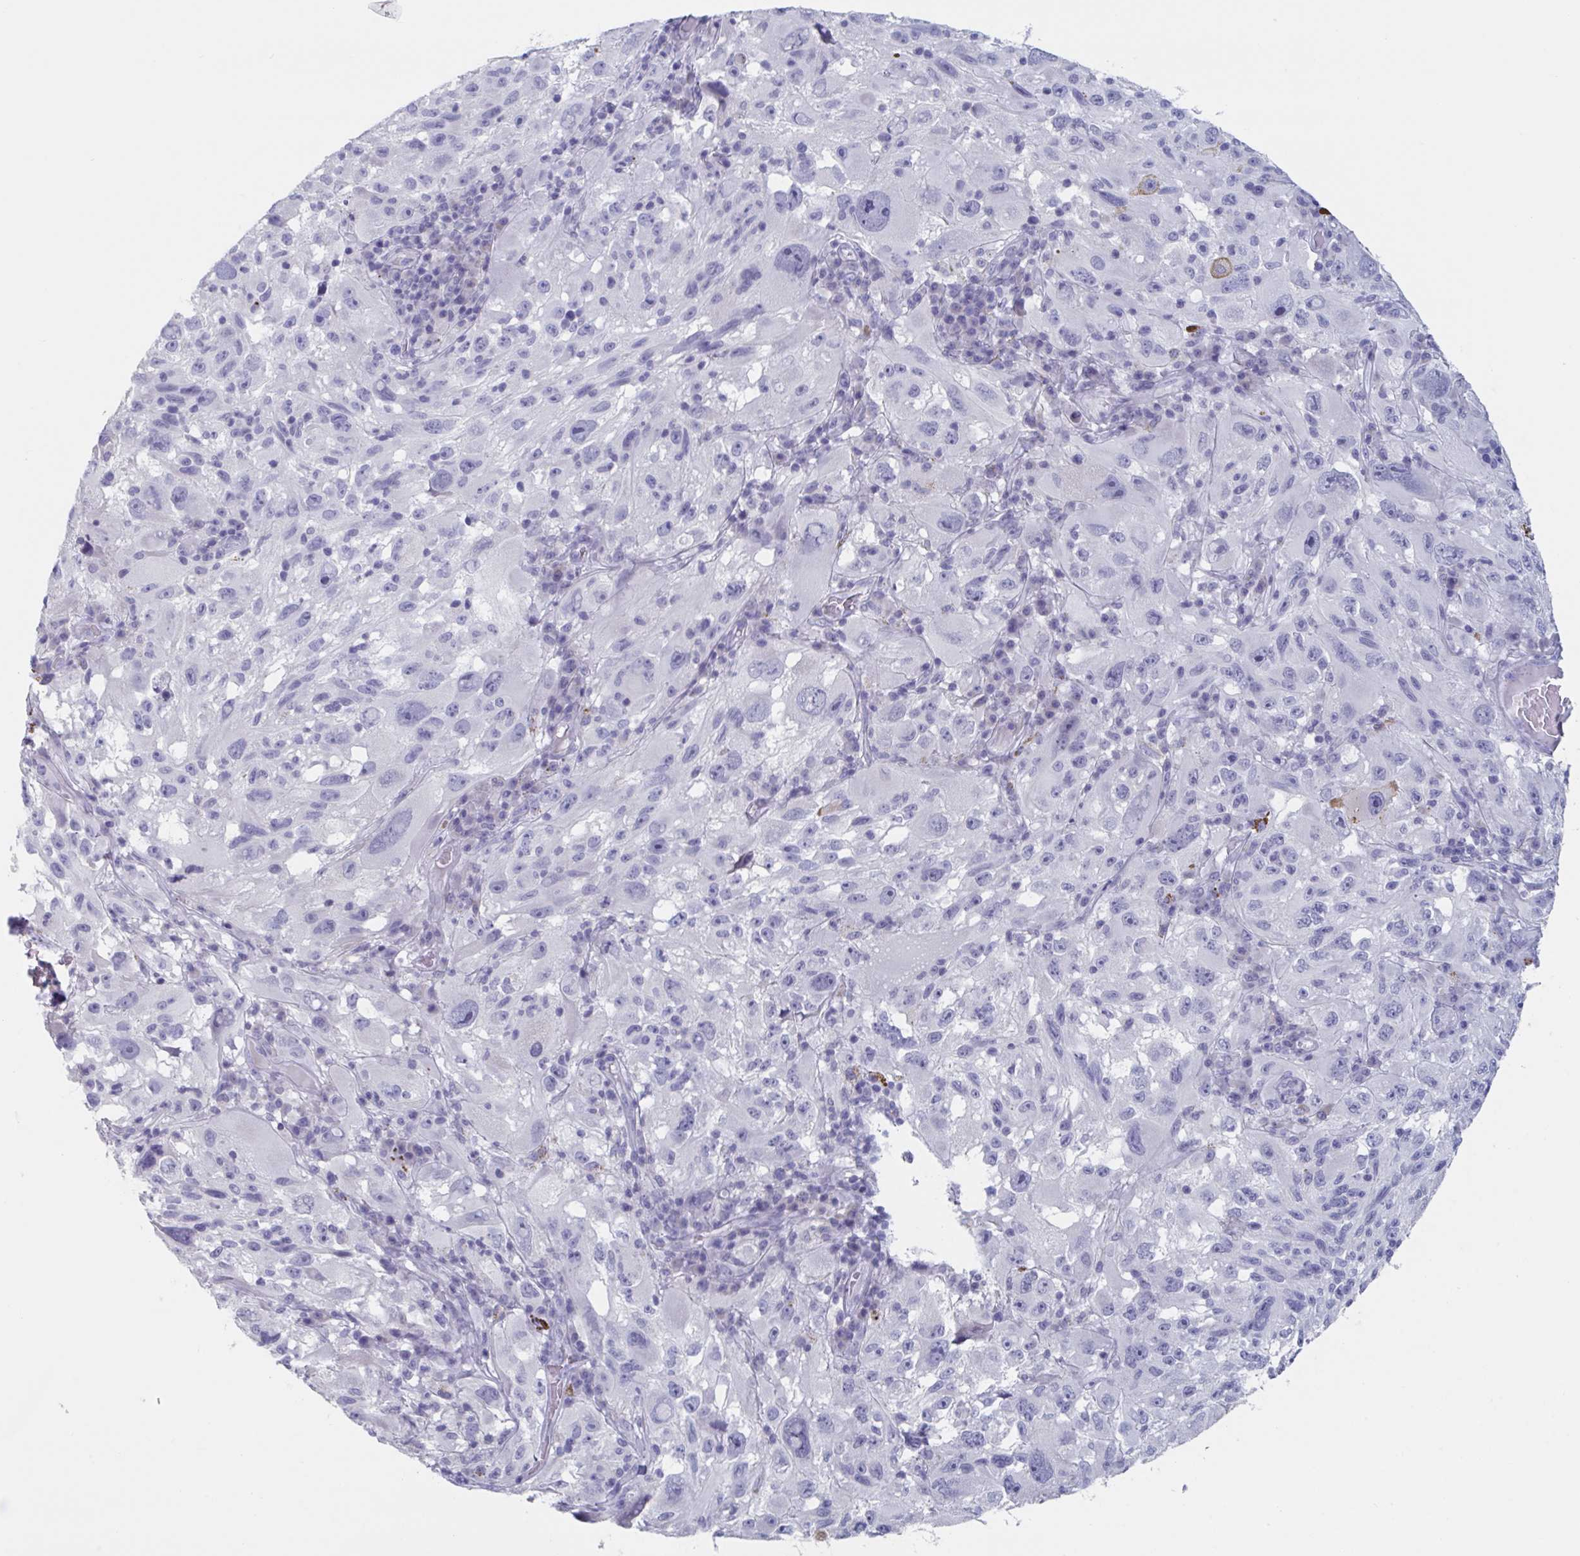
{"staining": {"intensity": "negative", "quantity": "none", "location": "none"}, "tissue": "melanoma", "cell_type": "Tumor cells", "image_type": "cancer", "snomed": [{"axis": "morphology", "description": "Malignant melanoma, NOS"}, {"axis": "topography", "description": "Skin"}], "caption": "DAB immunohistochemical staining of malignant melanoma displays no significant staining in tumor cells.", "gene": "NDUFC2", "patient": {"sex": "female", "age": 71}}